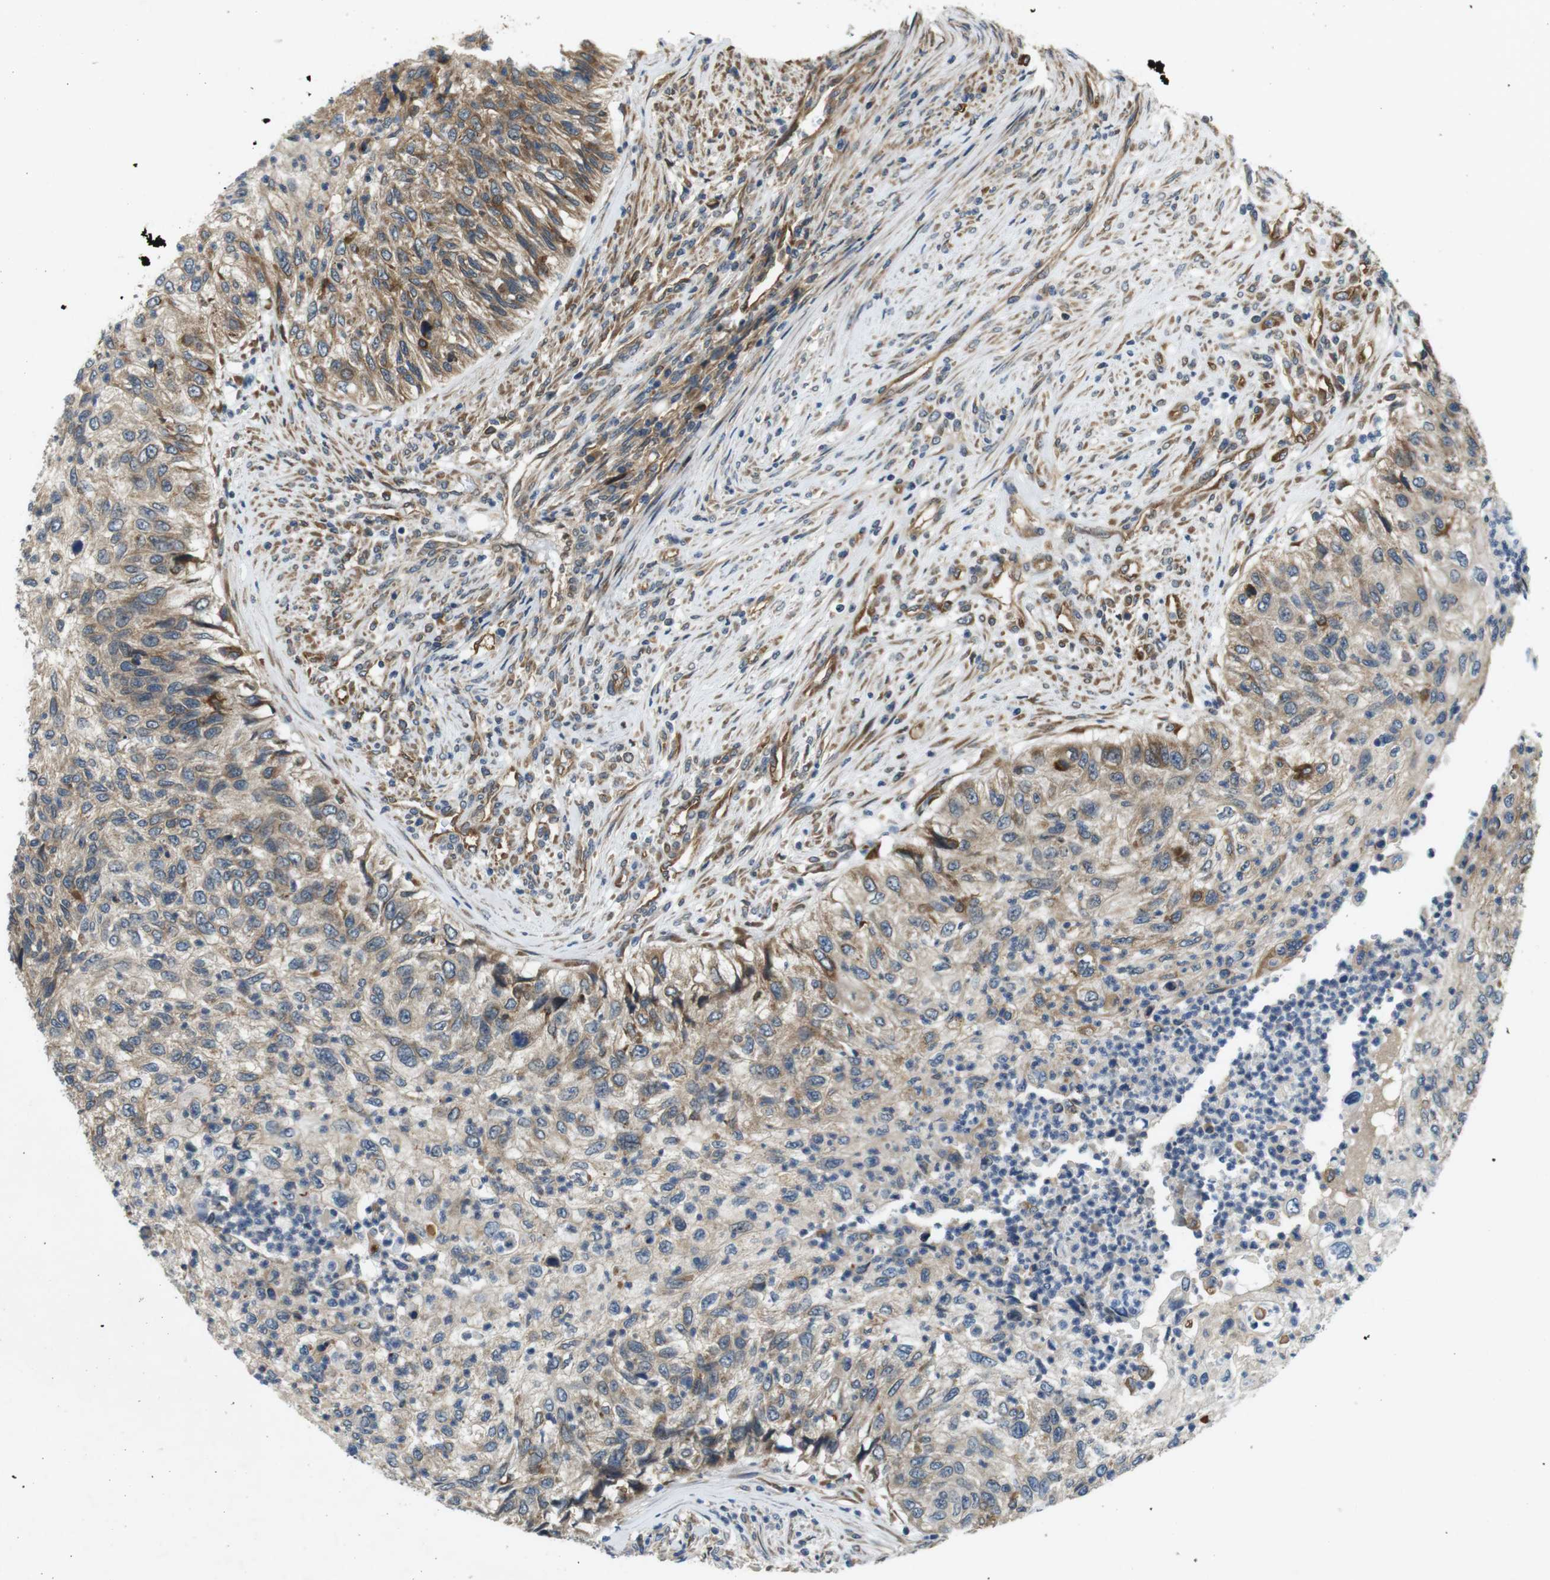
{"staining": {"intensity": "moderate", "quantity": "<25%", "location": "cytoplasmic/membranous"}, "tissue": "urothelial cancer", "cell_type": "Tumor cells", "image_type": "cancer", "snomed": [{"axis": "morphology", "description": "Urothelial carcinoma, High grade"}, {"axis": "topography", "description": "Urinary bladder"}], "caption": "Moderate cytoplasmic/membranous protein staining is appreciated in about <25% of tumor cells in urothelial carcinoma (high-grade). Using DAB (3,3'-diaminobenzidine) (brown) and hematoxylin (blue) stains, captured at high magnification using brightfield microscopy.", "gene": "PALD1", "patient": {"sex": "female", "age": 60}}